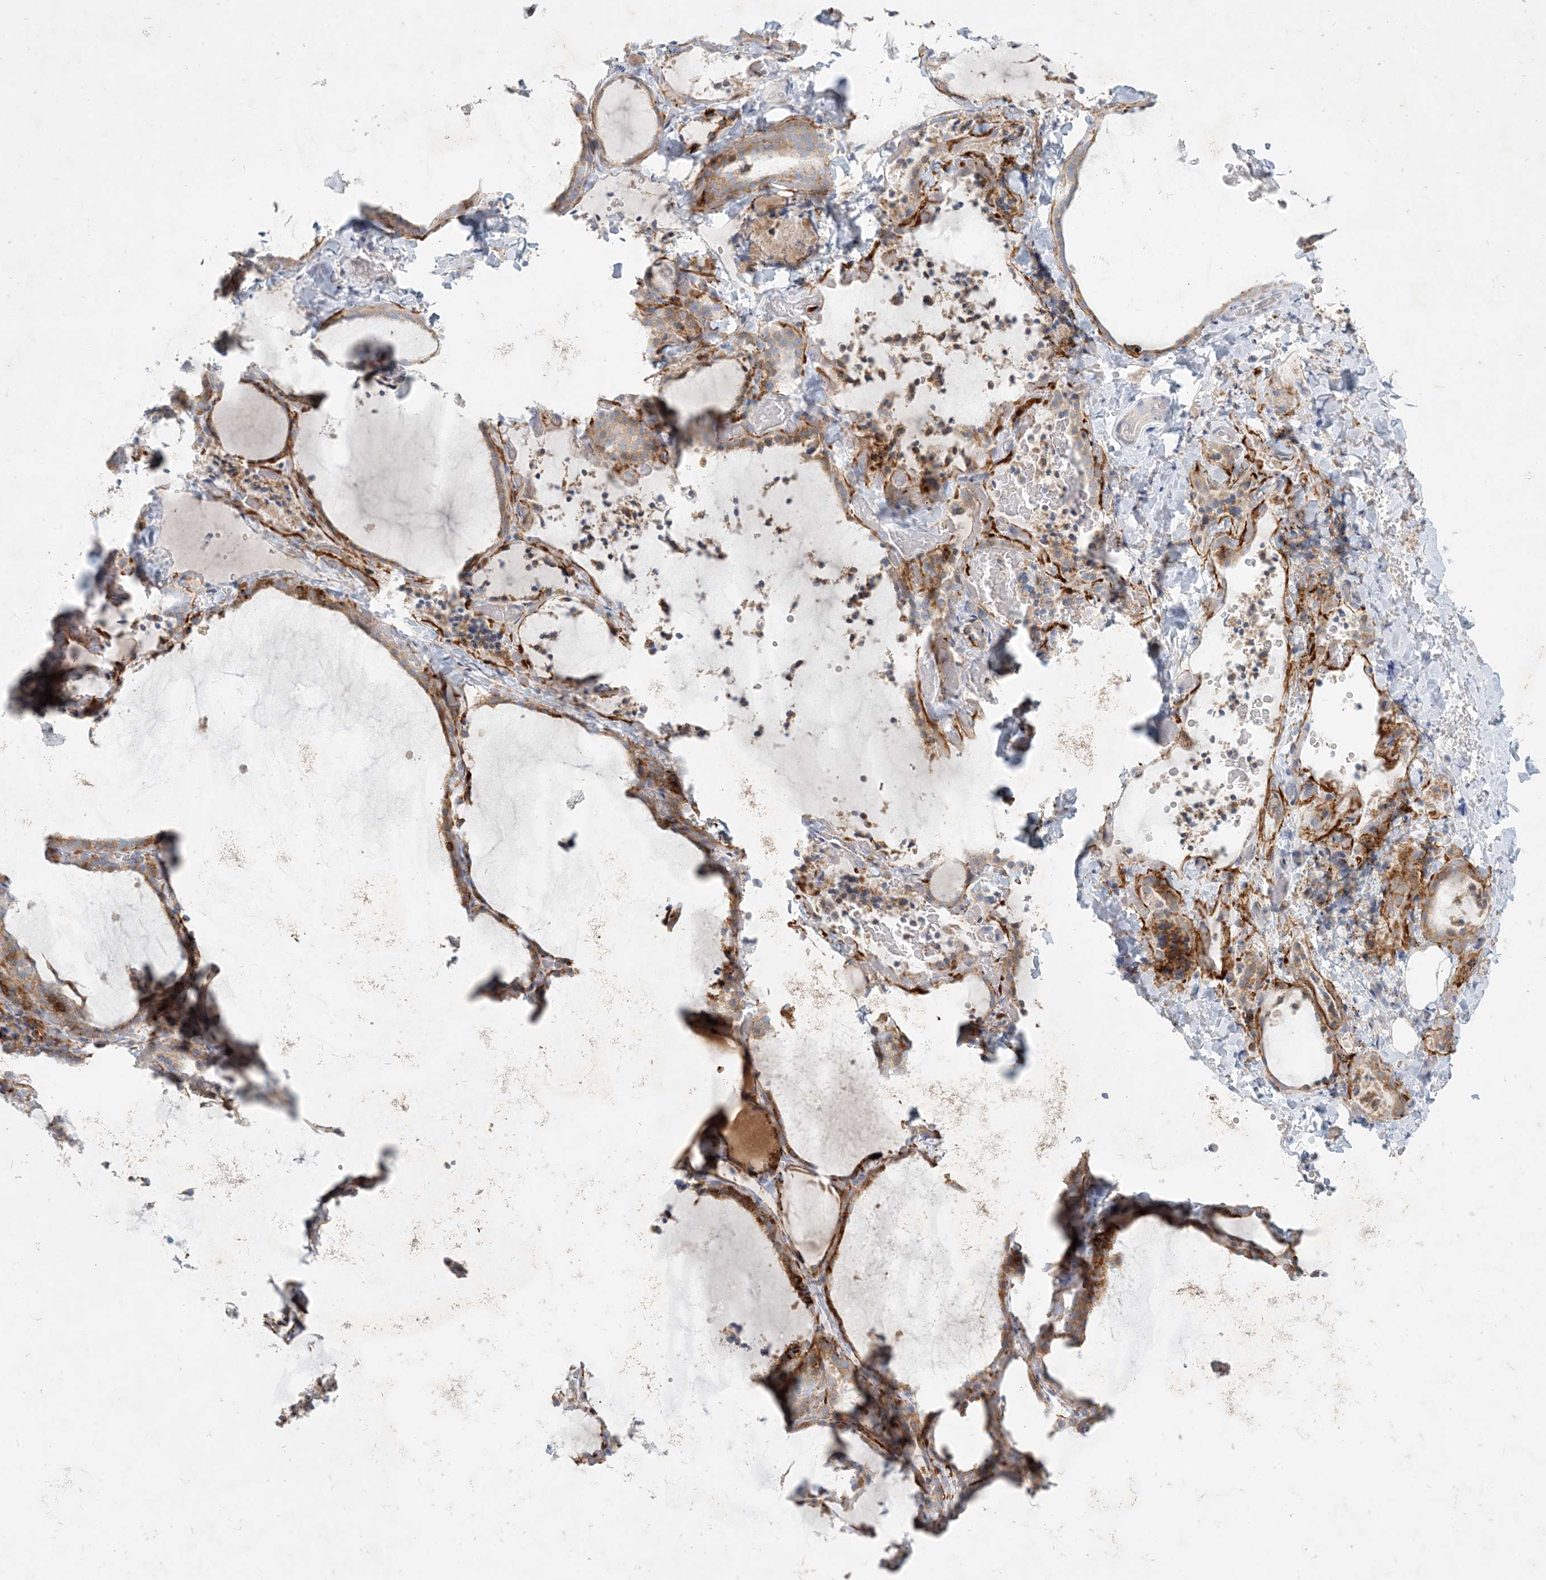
{"staining": {"intensity": "moderate", "quantity": "25%-75%", "location": "cytoplasmic/membranous"}, "tissue": "thyroid gland", "cell_type": "Glandular cells", "image_type": "normal", "snomed": [{"axis": "morphology", "description": "Normal tissue, NOS"}, {"axis": "topography", "description": "Thyroid gland"}], "caption": "Thyroid gland stained for a protein (brown) displays moderate cytoplasmic/membranous positive expression in about 25%-75% of glandular cells.", "gene": "ZNF385D", "patient": {"sex": "female", "age": 22}}